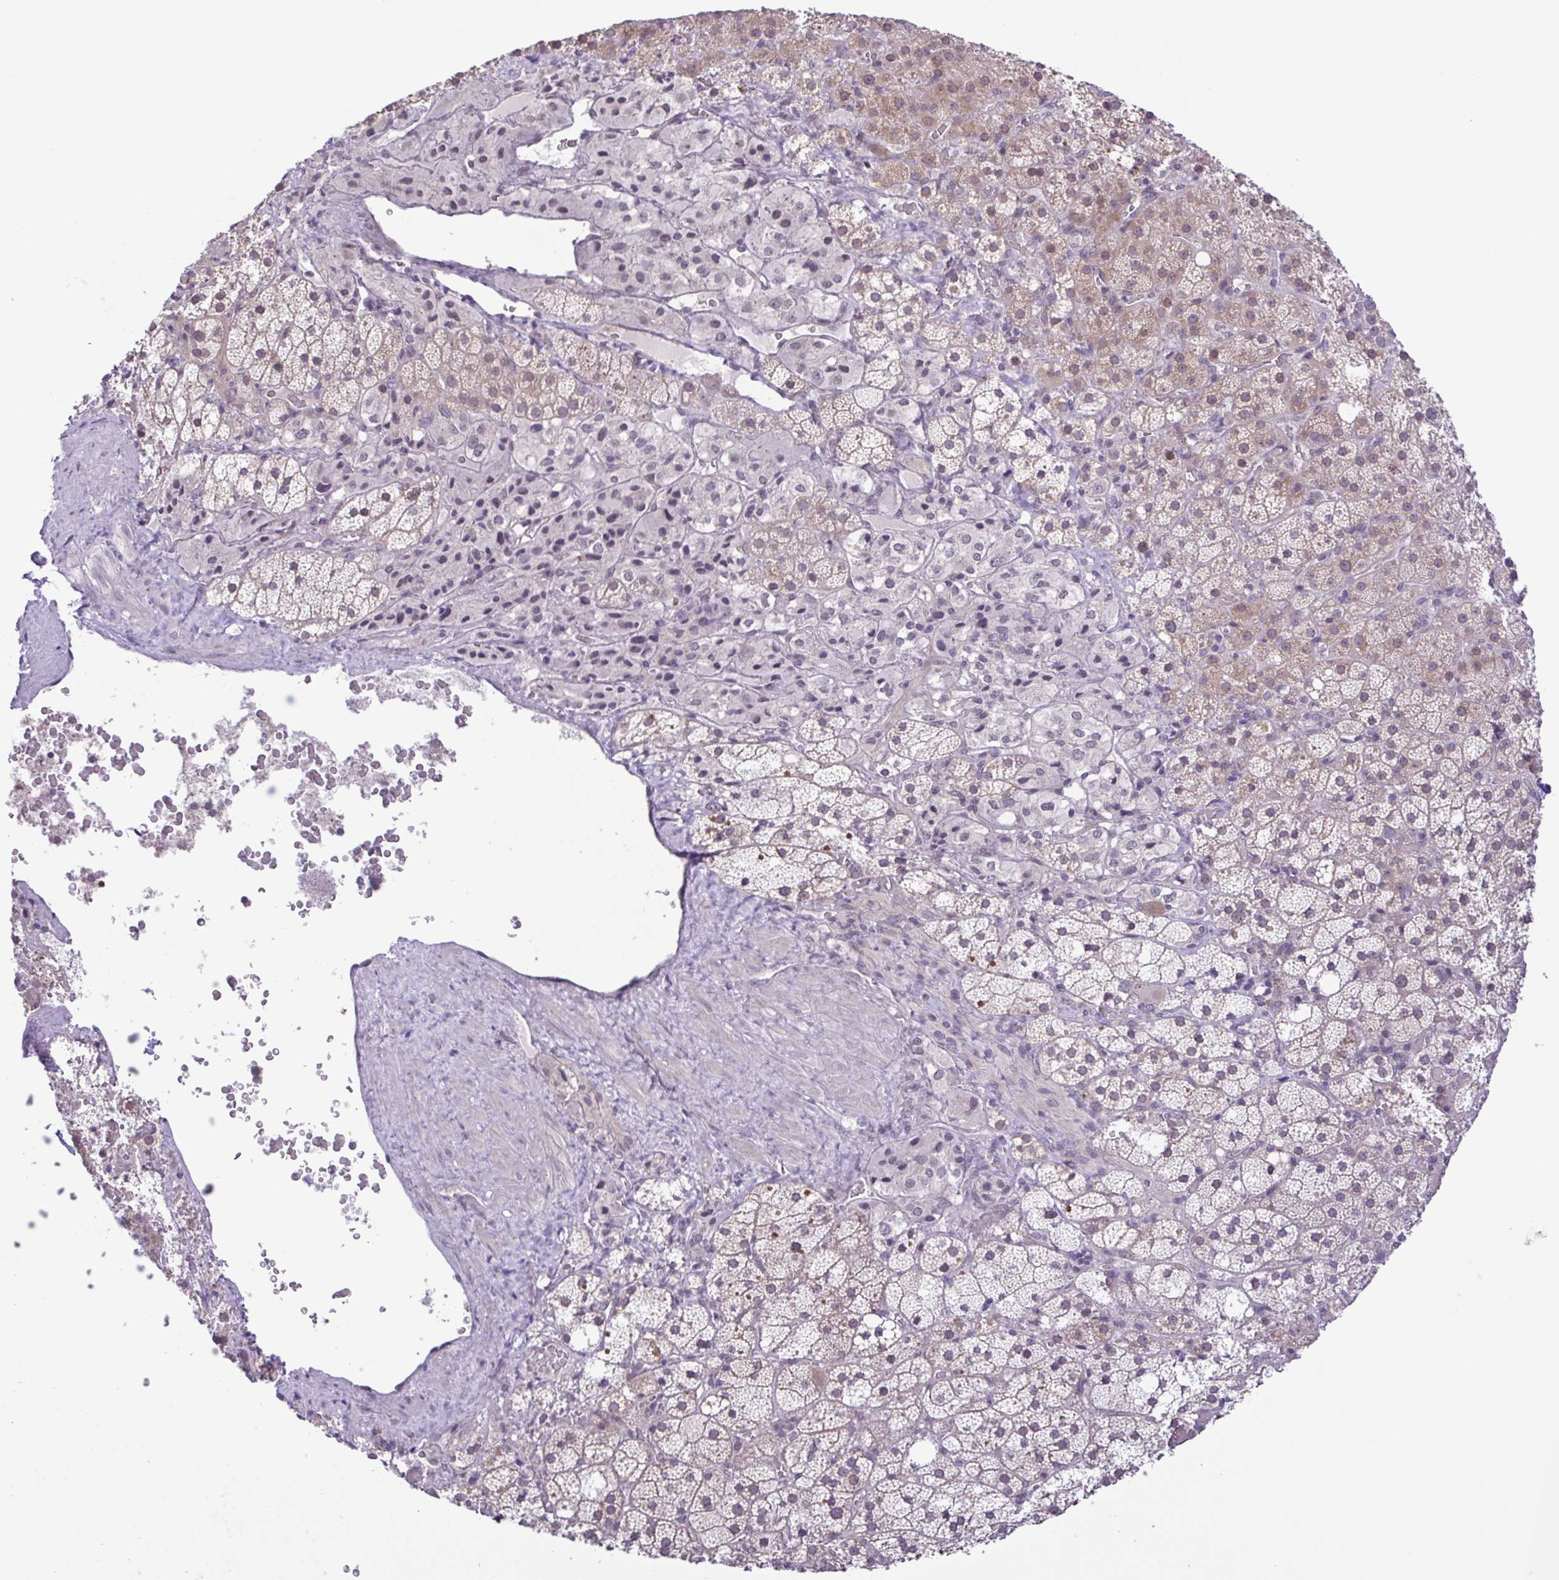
{"staining": {"intensity": "weak", "quantity": "25%-75%", "location": "cytoplasmic/membranous,nuclear"}, "tissue": "adrenal gland", "cell_type": "Glandular cells", "image_type": "normal", "snomed": [{"axis": "morphology", "description": "Normal tissue, NOS"}, {"axis": "topography", "description": "Adrenal gland"}], "caption": "This is a micrograph of immunohistochemistry staining of normal adrenal gland, which shows weak staining in the cytoplasmic/membranous,nuclear of glandular cells.", "gene": "IL1RN", "patient": {"sex": "male", "age": 53}}